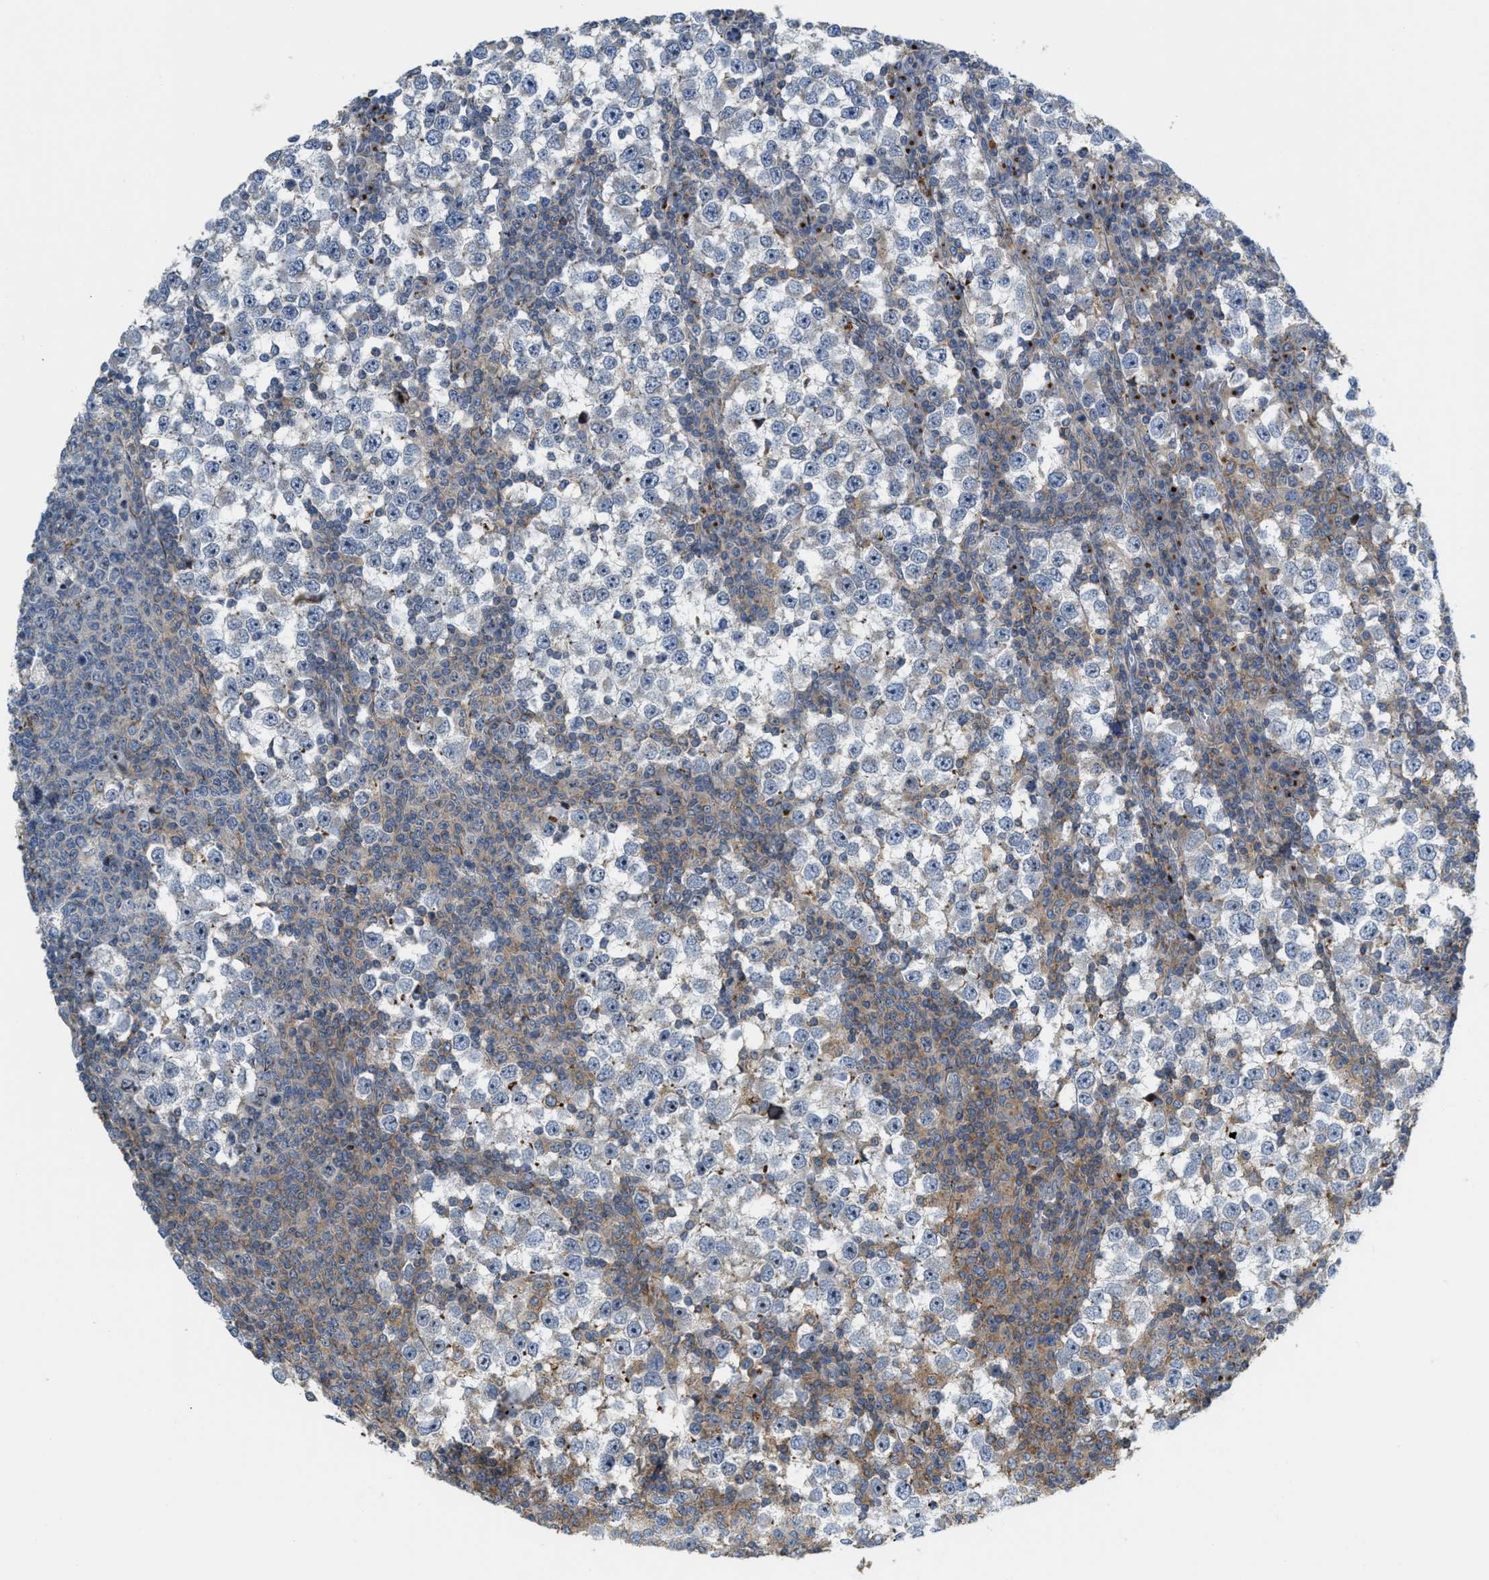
{"staining": {"intensity": "negative", "quantity": "none", "location": "none"}, "tissue": "testis cancer", "cell_type": "Tumor cells", "image_type": "cancer", "snomed": [{"axis": "morphology", "description": "Seminoma, NOS"}, {"axis": "topography", "description": "Testis"}], "caption": "There is no significant staining in tumor cells of testis cancer.", "gene": "DIPK1A", "patient": {"sex": "male", "age": 65}}